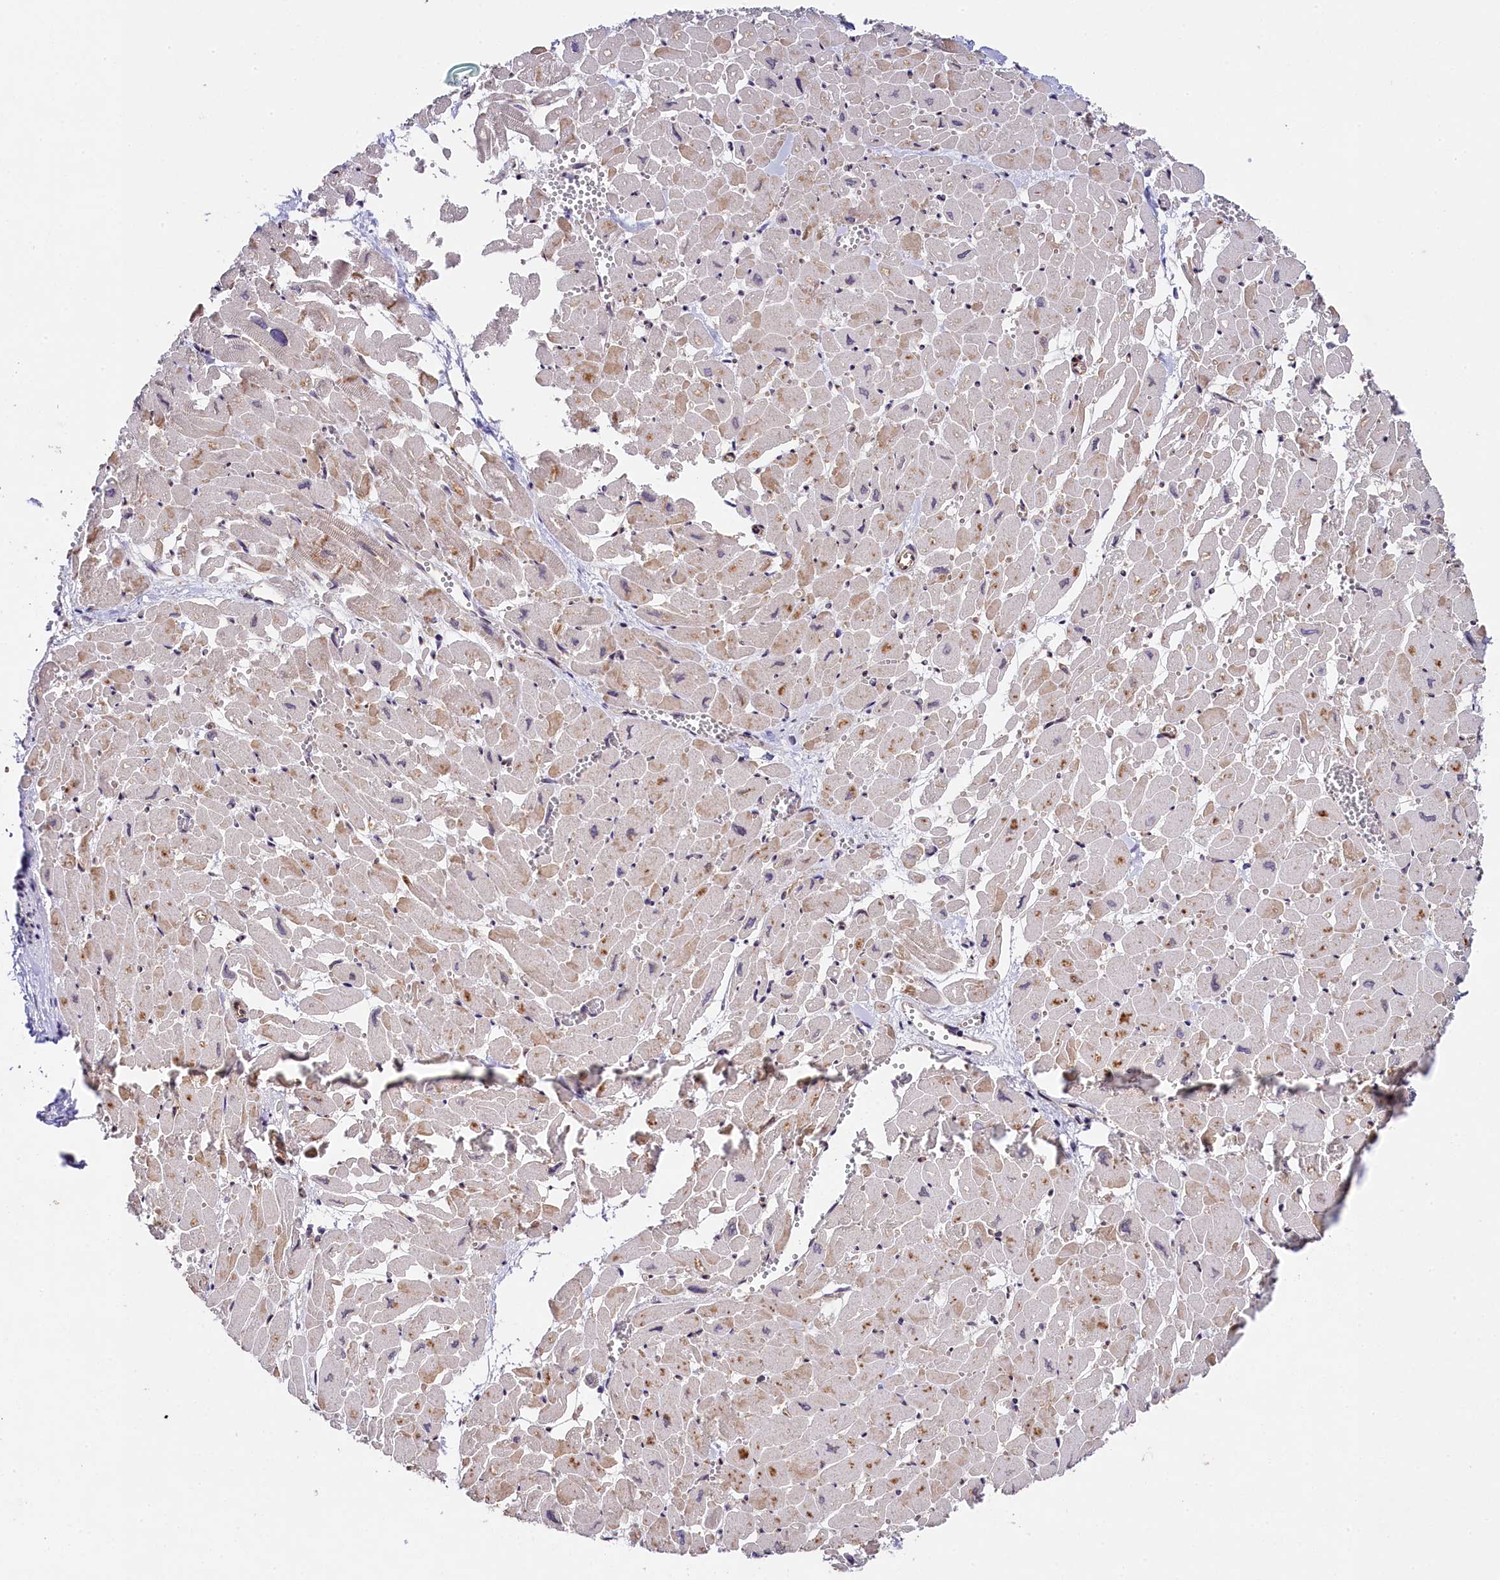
{"staining": {"intensity": "moderate", "quantity": "<25%", "location": "cytoplasmic/membranous"}, "tissue": "heart muscle", "cell_type": "Cardiomyocytes", "image_type": "normal", "snomed": [{"axis": "morphology", "description": "Normal tissue, NOS"}, {"axis": "topography", "description": "Heart"}], "caption": "Moderate cytoplasmic/membranous staining is identified in approximately <25% of cardiomyocytes in normal heart muscle. The staining is performed using DAB brown chromogen to label protein expression. The nuclei are counter-stained blue using hematoxylin.", "gene": "SNRK", "patient": {"sex": "male", "age": 54}}